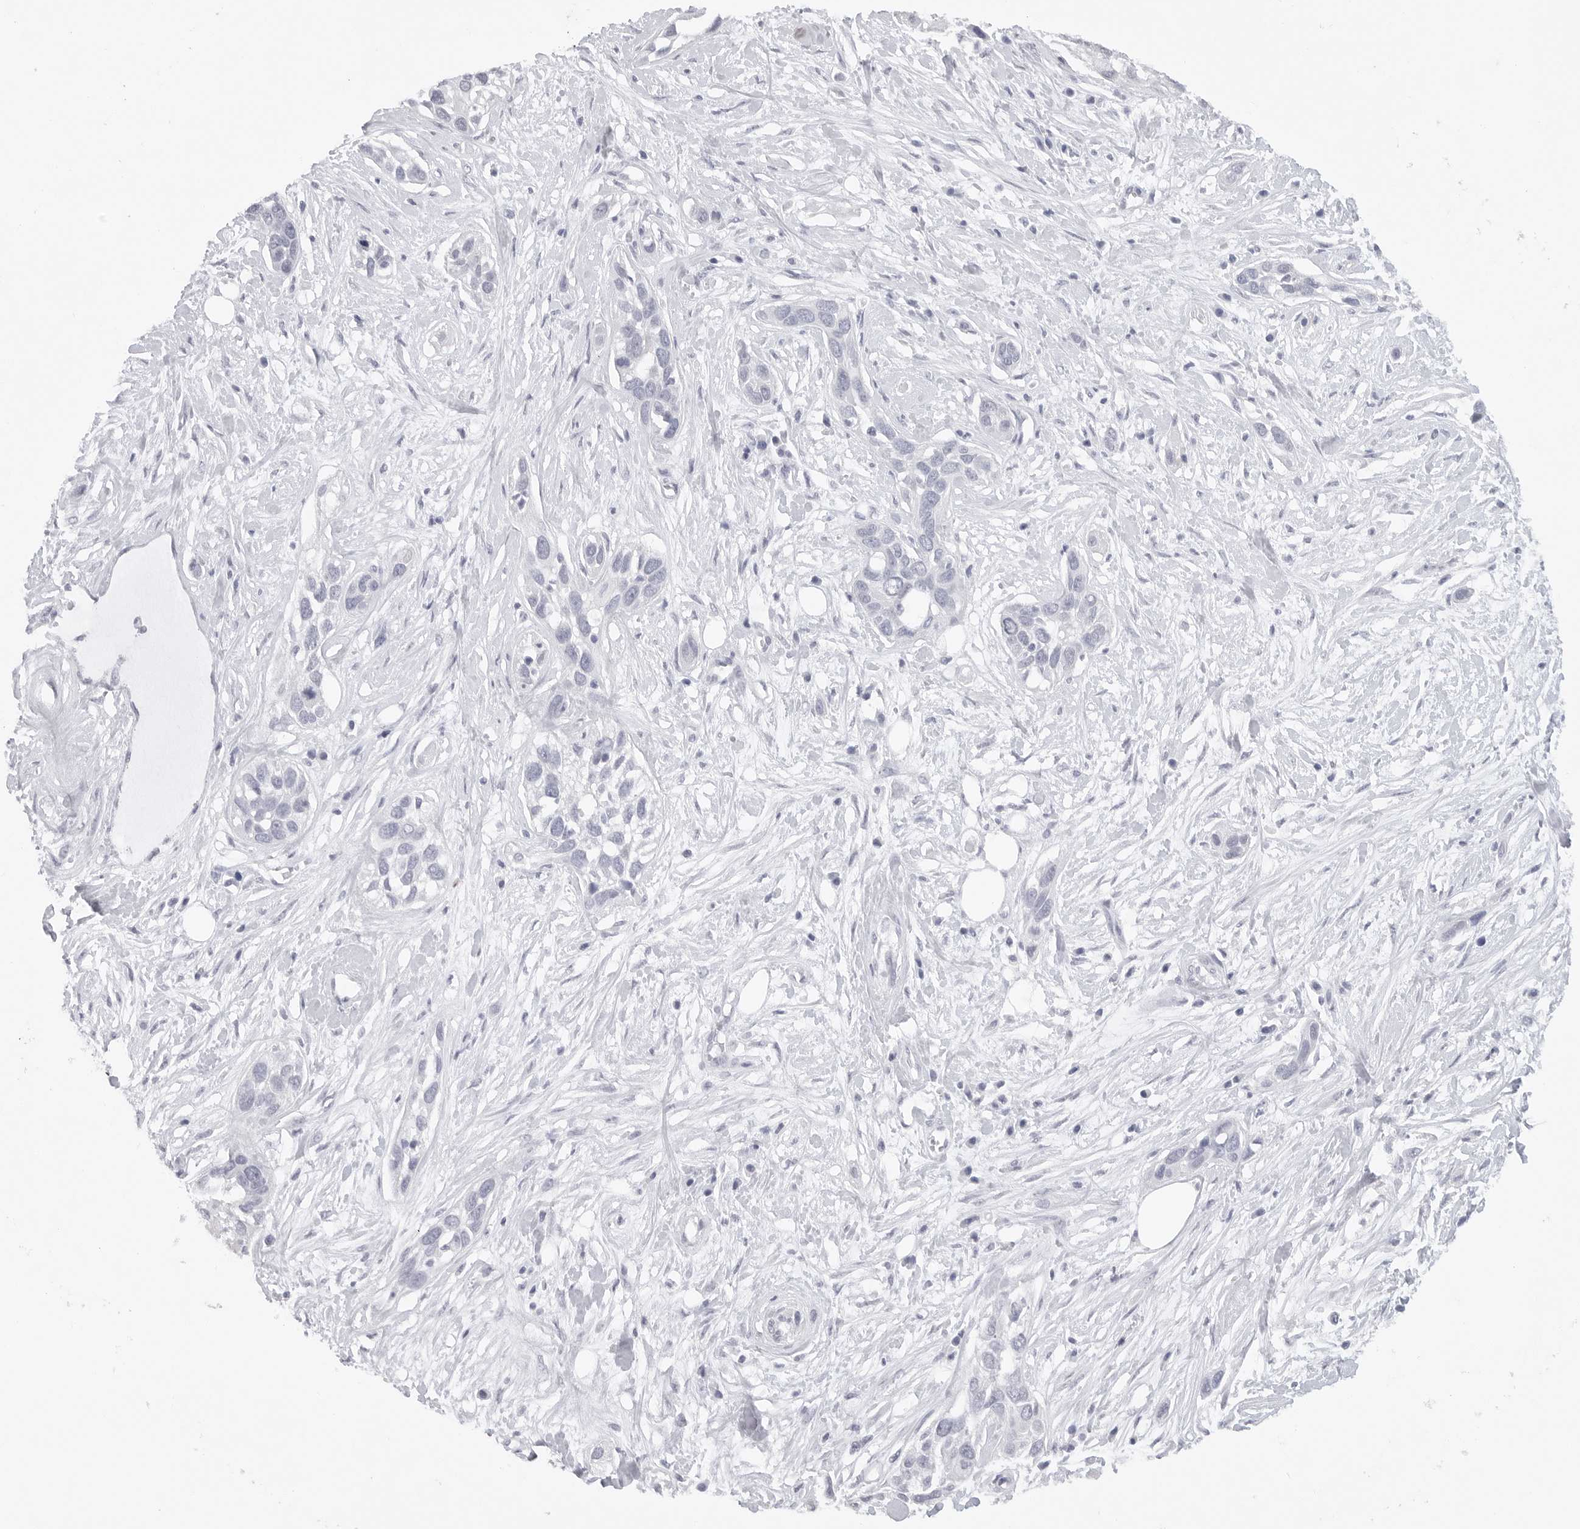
{"staining": {"intensity": "negative", "quantity": "none", "location": "none"}, "tissue": "pancreatic cancer", "cell_type": "Tumor cells", "image_type": "cancer", "snomed": [{"axis": "morphology", "description": "Adenocarcinoma, NOS"}, {"axis": "topography", "description": "Pancreas"}], "caption": "High magnification brightfield microscopy of pancreatic adenocarcinoma stained with DAB (3,3'-diaminobenzidine) (brown) and counterstained with hematoxylin (blue): tumor cells show no significant expression.", "gene": "TNR", "patient": {"sex": "female", "age": 60}}